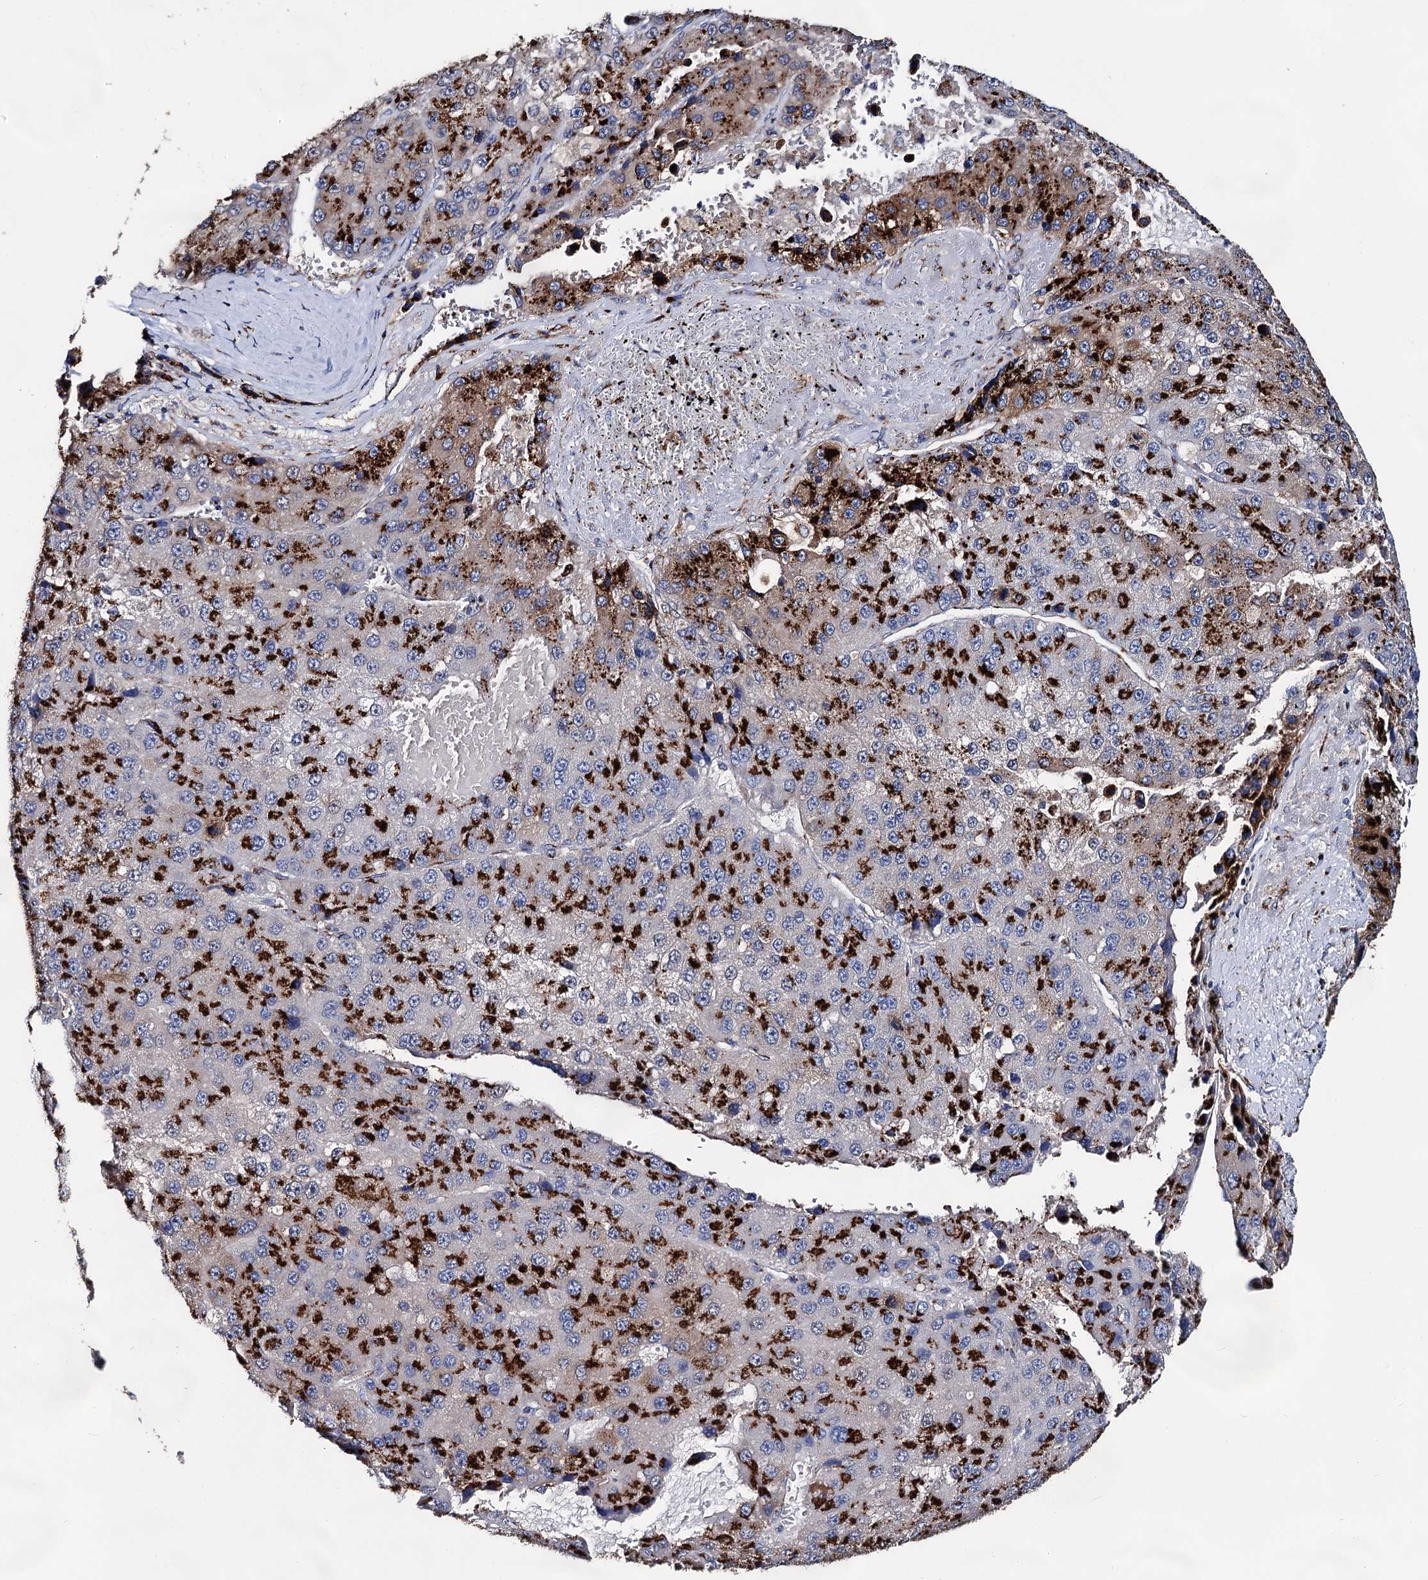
{"staining": {"intensity": "strong", "quantity": ">75%", "location": "cytoplasmic/membranous"}, "tissue": "liver cancer", "cell_type": "Tumor cells", "image_type": "cancer", "snomed": [{"axis": "morphology", "description": "Carcinoma, Hepatocellular, NOS"}, {"axis": "topography", "description": "Liver"}], "caption": "About >75% of tumor cells in human liver cancer show strong cytoplasmic/membranous protein staining as visualized by brown immunohistochemical staining.", "gene": "TM9SF3", "patient": {"sex": "female", "age": 73}}